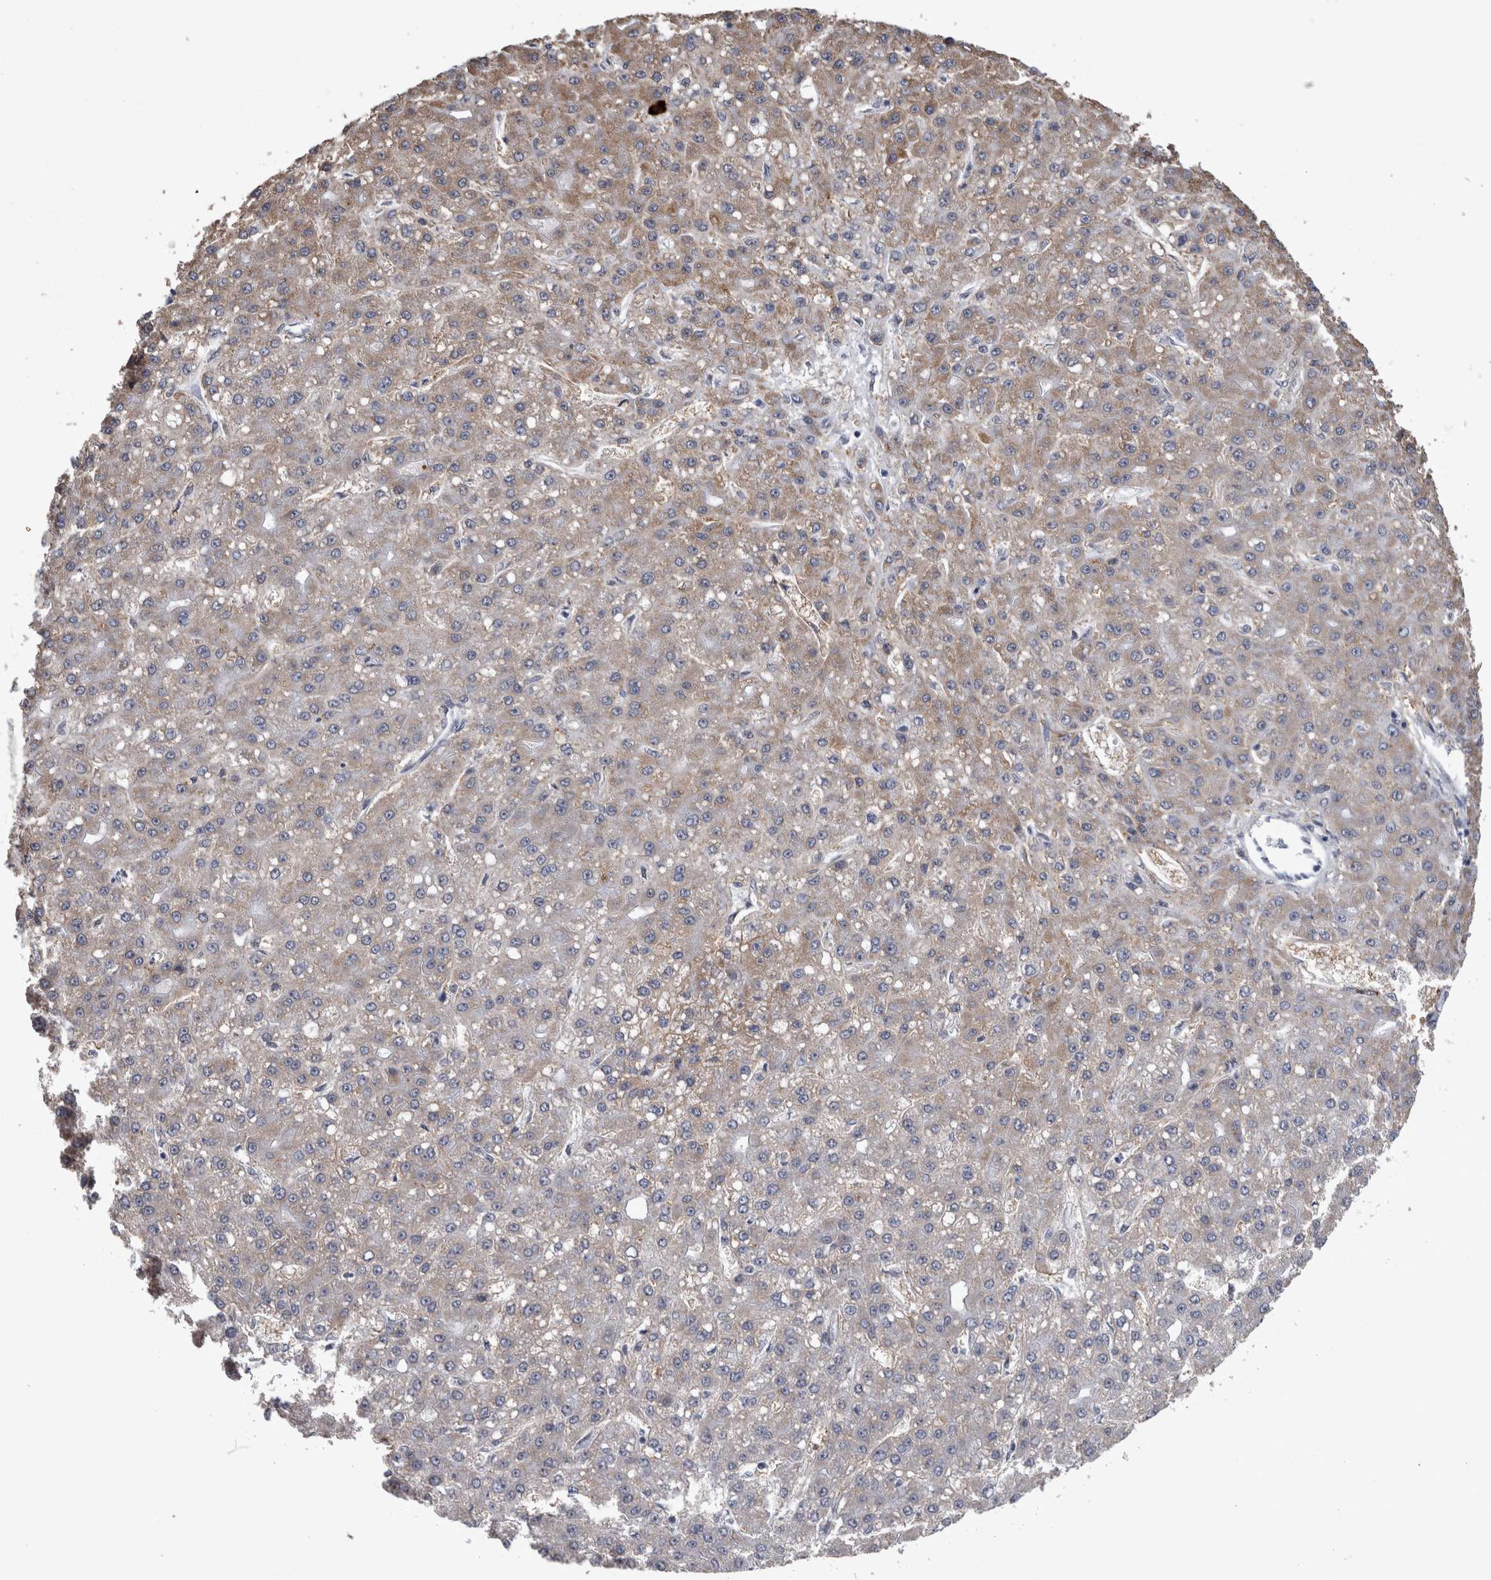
{"staining": {"intensity": "weak", "quantity": ">75%", "location": "cytoplasmic/membranous"}, "tissue": "liver cancer", "cell_type": "Tumor cells", "image_type": "cancer", "snomed": [{"axis": "morphology", "description": "Carcinoma, Hepatocellular, NOS"}, {"axis": "topography", "description": "Liver"}], "caption": "A photomicrograph showing weak cytoplasmic/membranous staining in about >75% of tumor cells in hepatocellular carcinoma (liver), as visualized by brown immunohistochemical staining.", "gene": "PEBP4", "patient": {"sex": "male", "age": 67}}